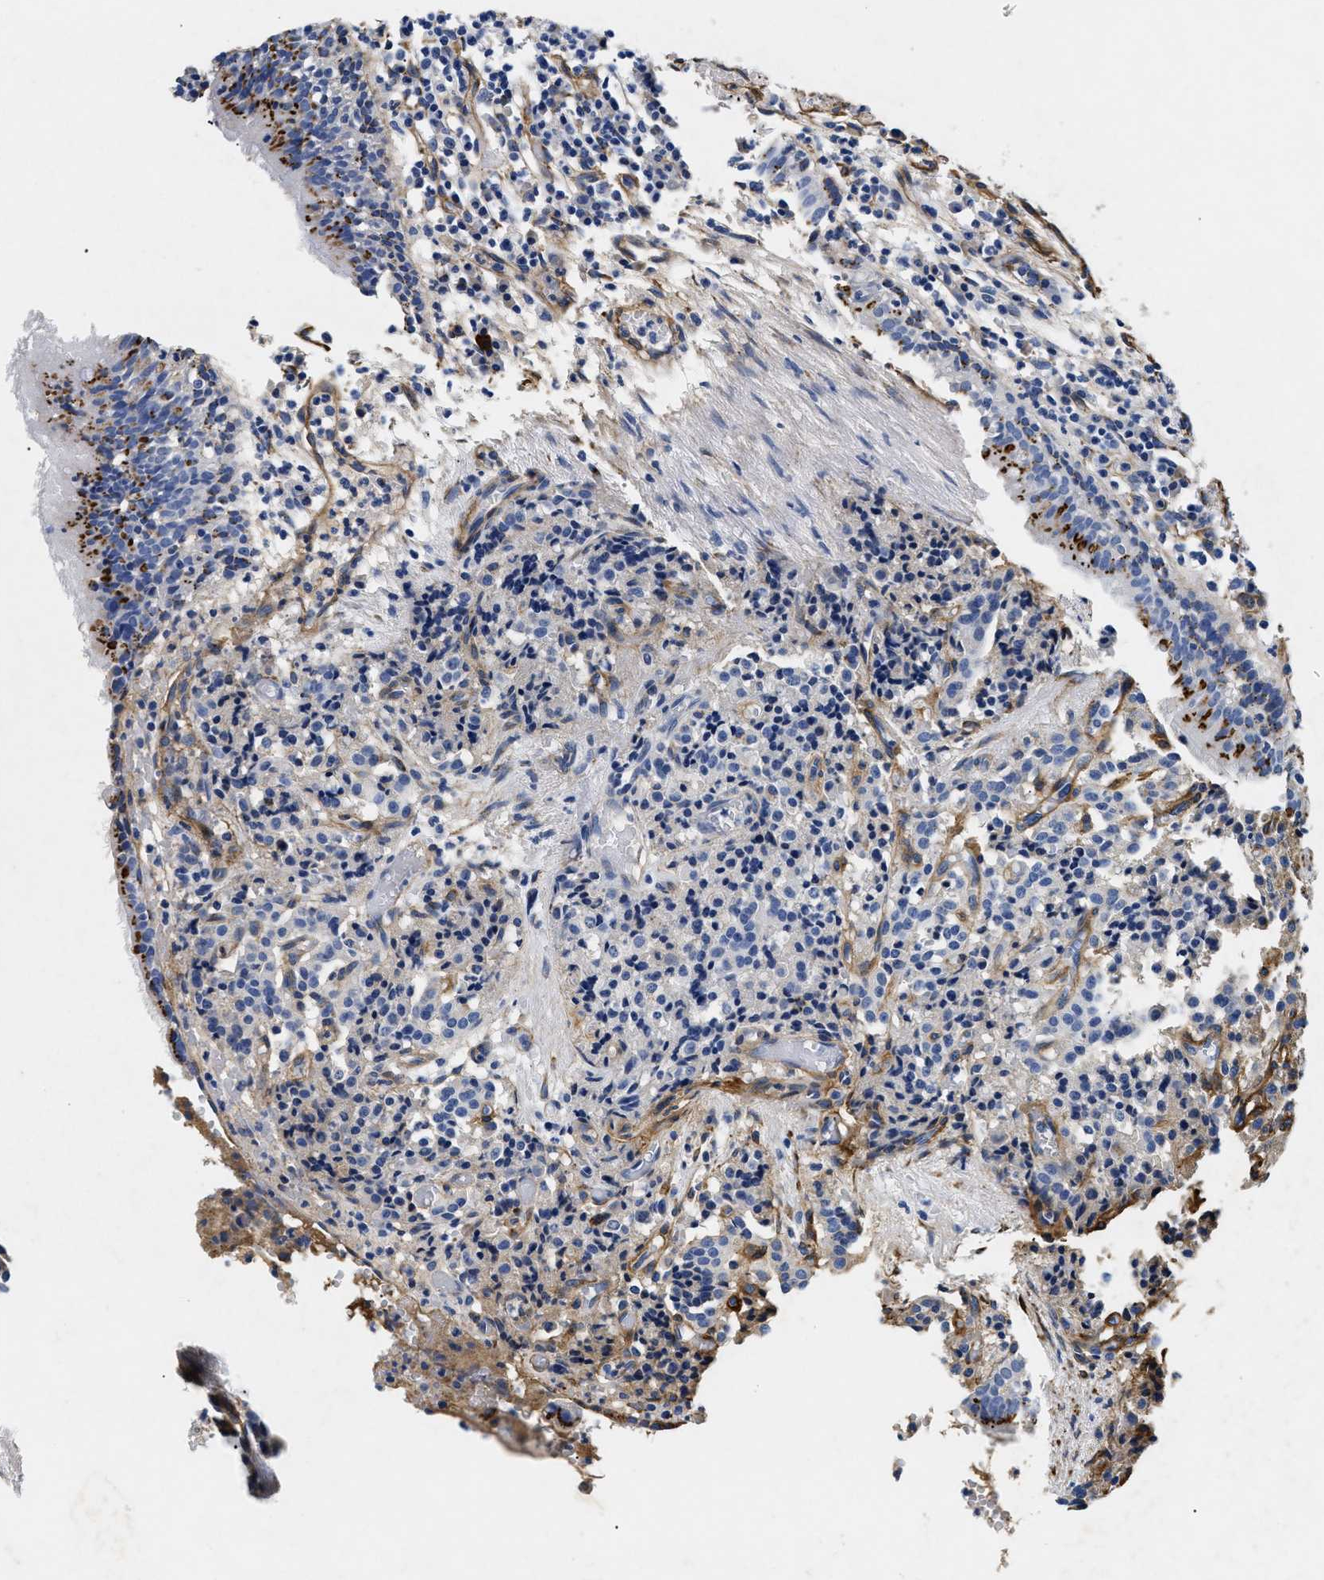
{"staining": {"intensity": "negative", "quantity": "none", "location": "none"}, "tissue": "carcinoid", "cell_type": "Tumor cells", "image_type": "cancer", "snomed": [{"axis": "morphology", "description": "Carcinoid, malignant, NOS"}, {"axis": "topography", "description": "Lung"}], "caption": "Tumor cells are negative for brown protein staining in carcinoid.", "gene": "LAMA3", "patient": {"sex": "male", "age": 30}}